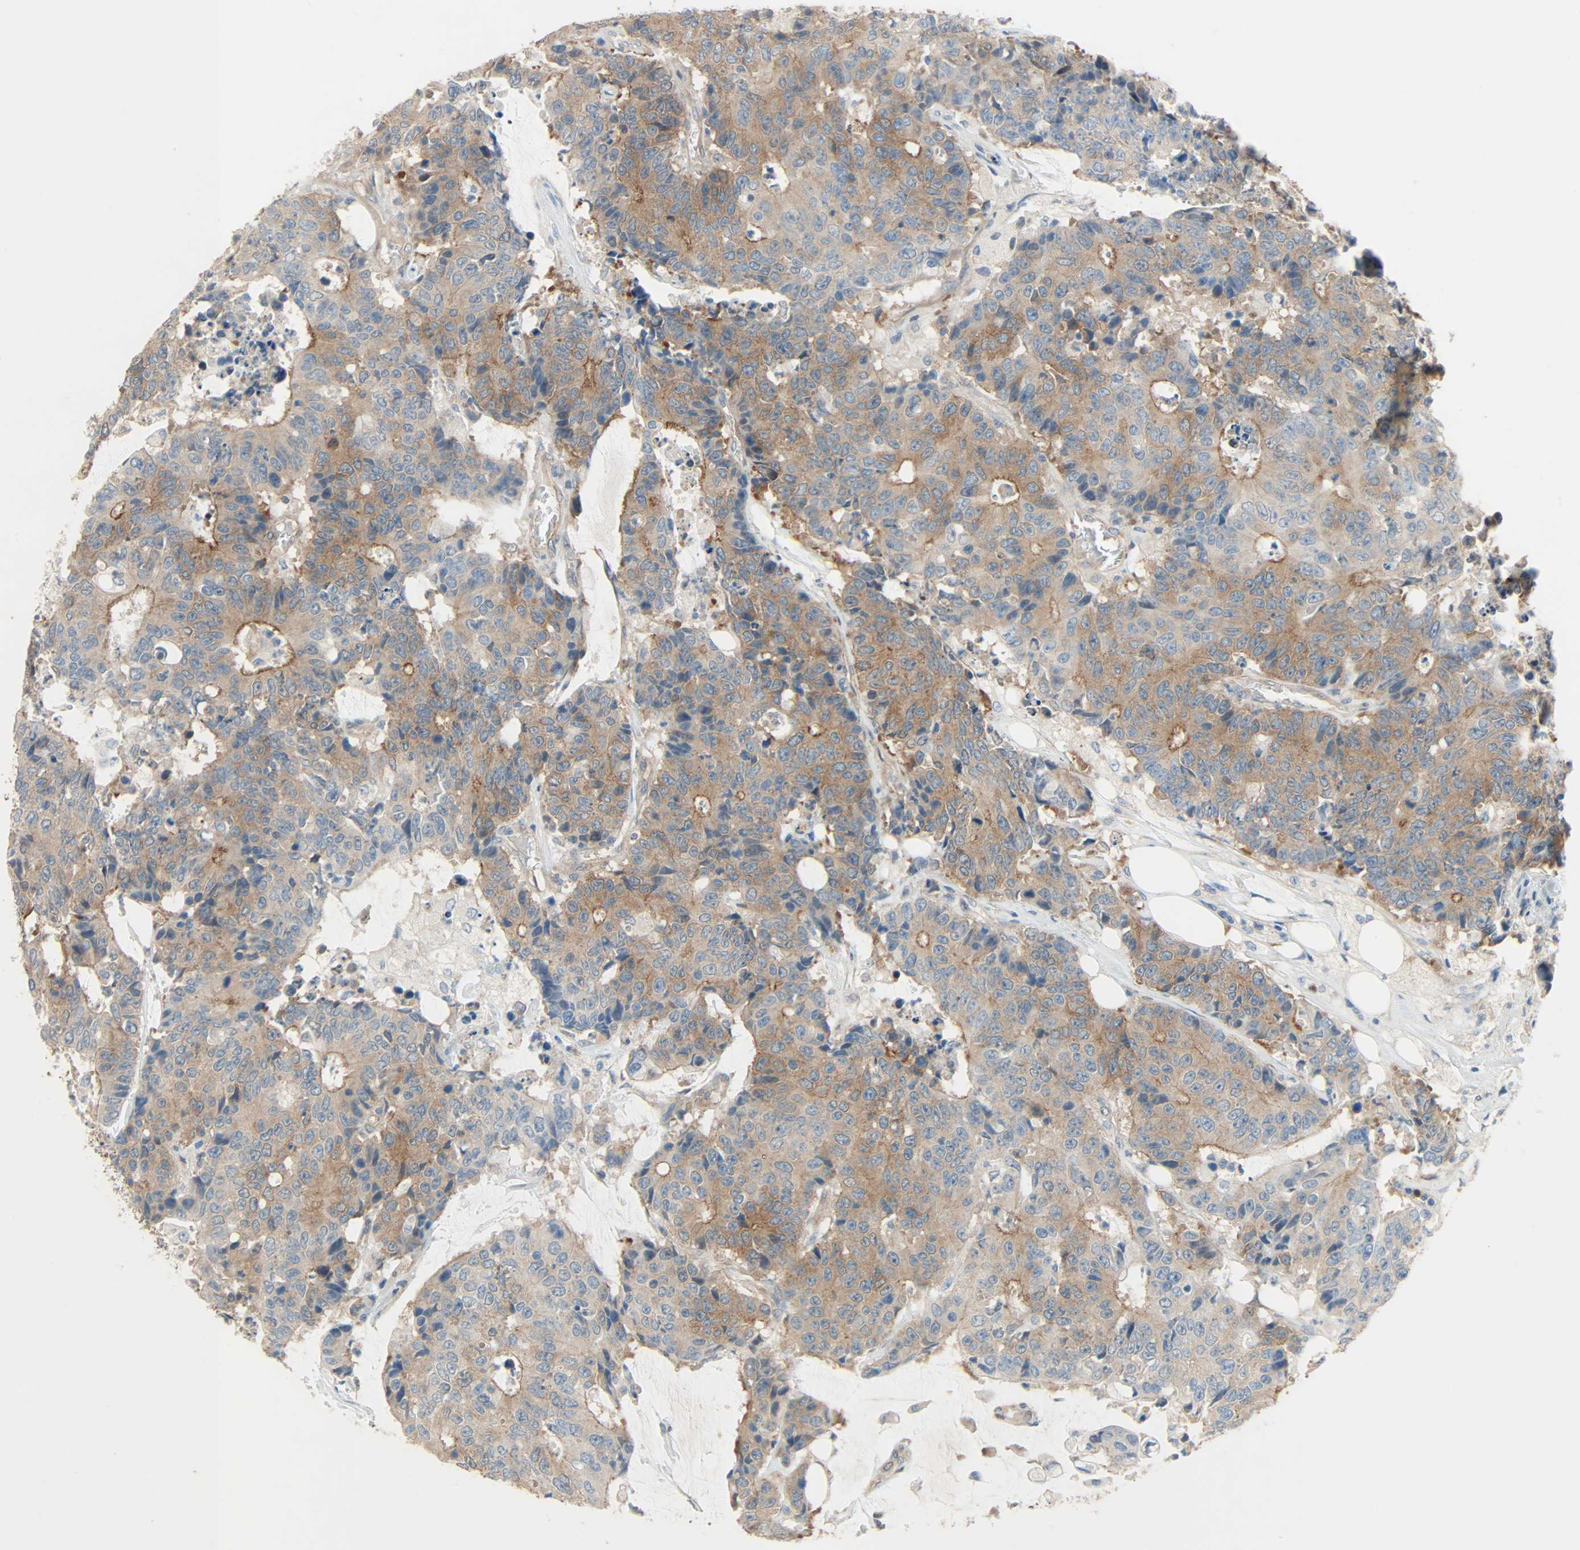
{"staining": {"intensity": "moderate", "quantity": ">75%", "location": "cytoplasmic/membranous"}, "tissue": "colorectal cancer", "cell_type": "Tumor cells", "image_type": "cancer", "snomed": [{"axis": "morphology", "description": "Adenocarcinoma, NOS"}, {"axis": "topography", "description": "Colon"}], "caption": "This micrograph demonstrates colorectal cancer (adenocarcinoma) stained with immunohistochemistry to label a protein in brown. The cytoplasmic/membranous of tumor cells show moderate positivity for the protein. Nuclei are counter-stained blue.", "gene": "TNFRSF12A", "patient": {"sex": "female", "age": 86}}